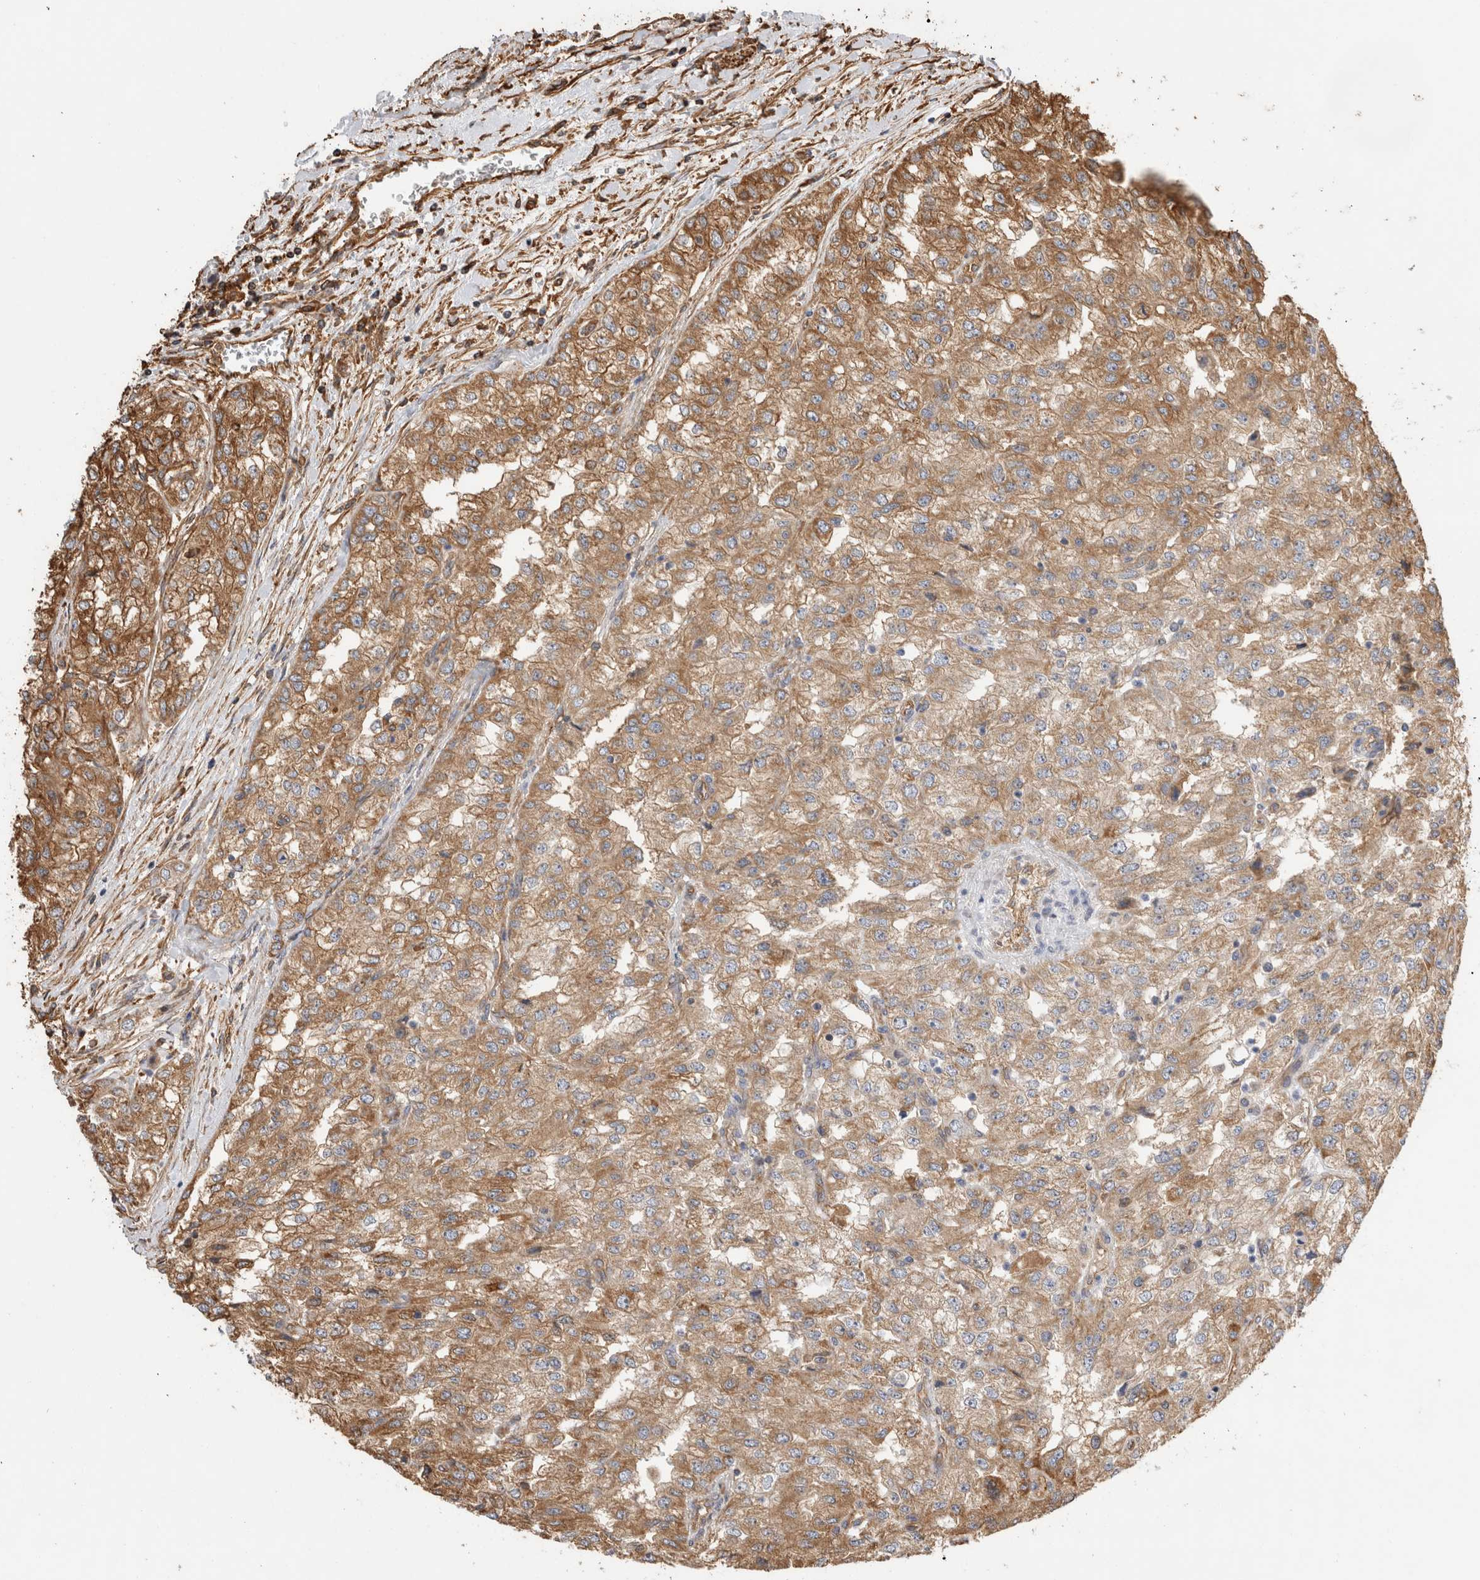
{"staining": {"intensity": "moderate", "quantity": ">75%", "location": "cytoplasmic/membranous"}, "tissue": "renal cancer", "cell_type": "Tumor cells", "image_type": "cancer", "snomed": [{"axis": "morphology", "description": "Adenocarcinoma, NOS"}, {"axis": "topography", "description": "Kidney"}], "caption": "Human adenocarcinoma (renal) stained with a brown dye demonstrates moderate cytoplasmic/membranous positive expression in approximately >75% of tumor cells.", "gene": "ZNF397", "patient": {"sex": "female", "age": 54}}